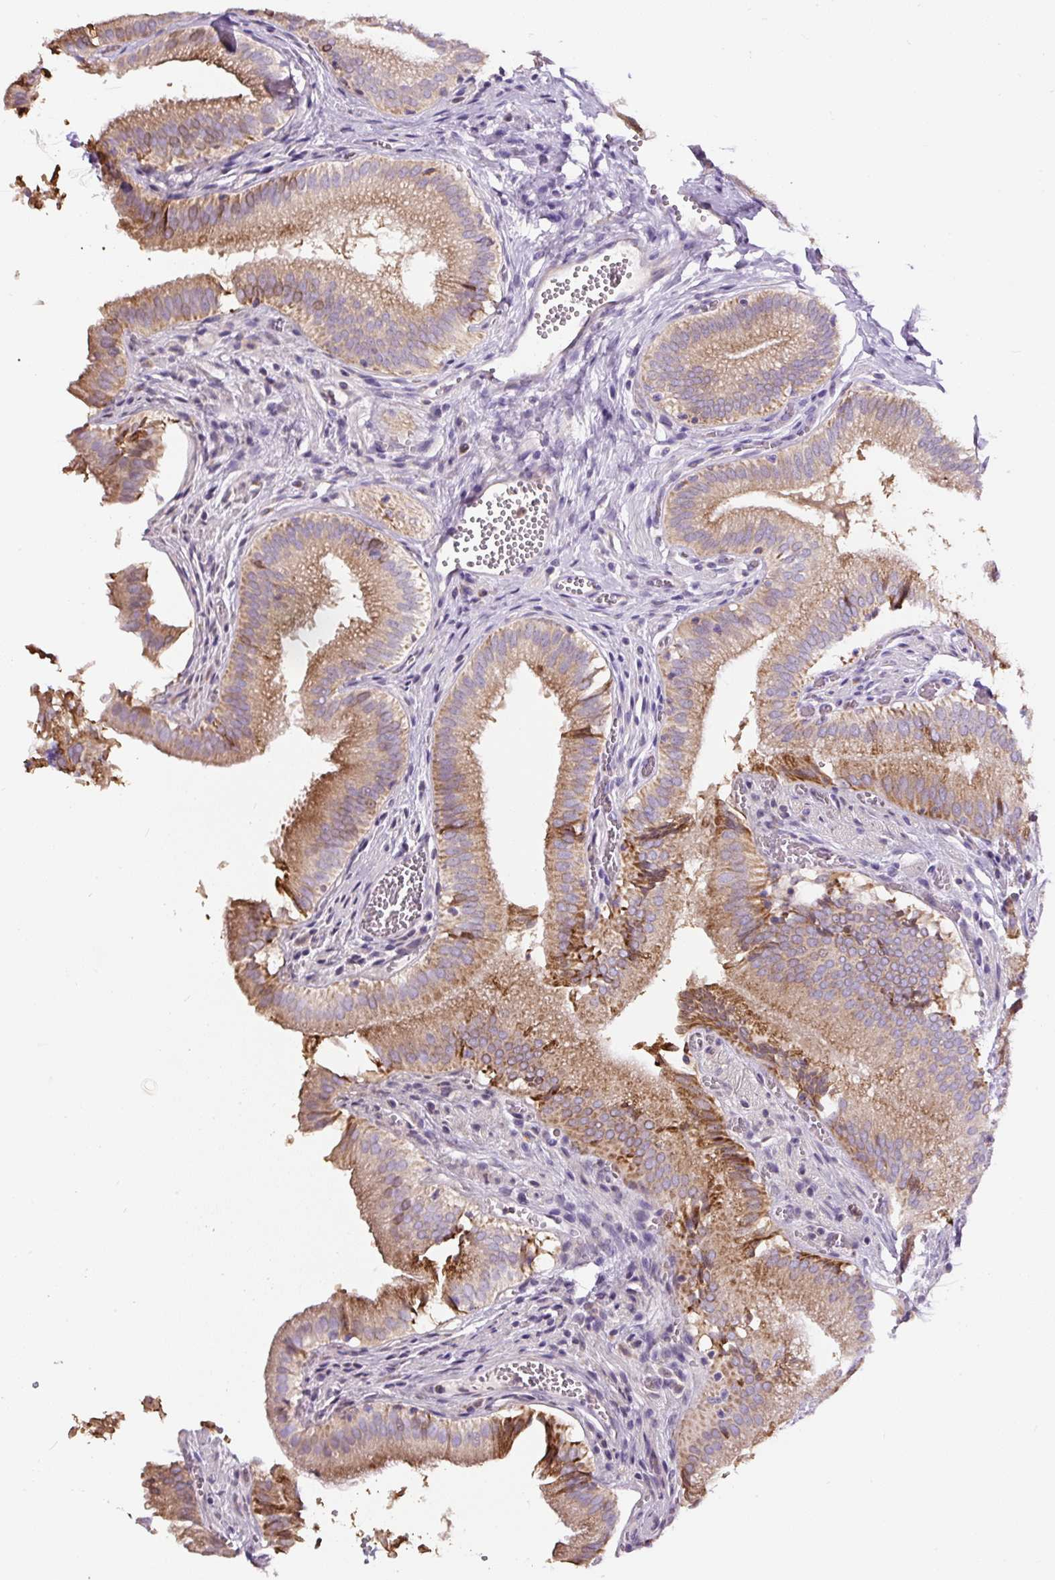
{"staining": {"intensity": "moderate", "quantity": "25%-75%", "location": "cytoplasmic/membranous"}, "tissue": "gallbladder", "cell_type": "Glandular cells", "image_type": "normal", "snomed": [{"axis": "morphology", "description": "Normal tissue, NOS"}, {"axis": "topography", "description": "Gallbladder"}, {"axis": "topography", "description": "Peripheral nerve tissue"}], "caption": "Human gallbladder stained with a brown dye exhibits moderate cytoplasmic/membranous positive positivity in approximately 25%-75% of glandular cells.", "gene": "HPS4", "patient": {"sex": "male", "age": 17}}